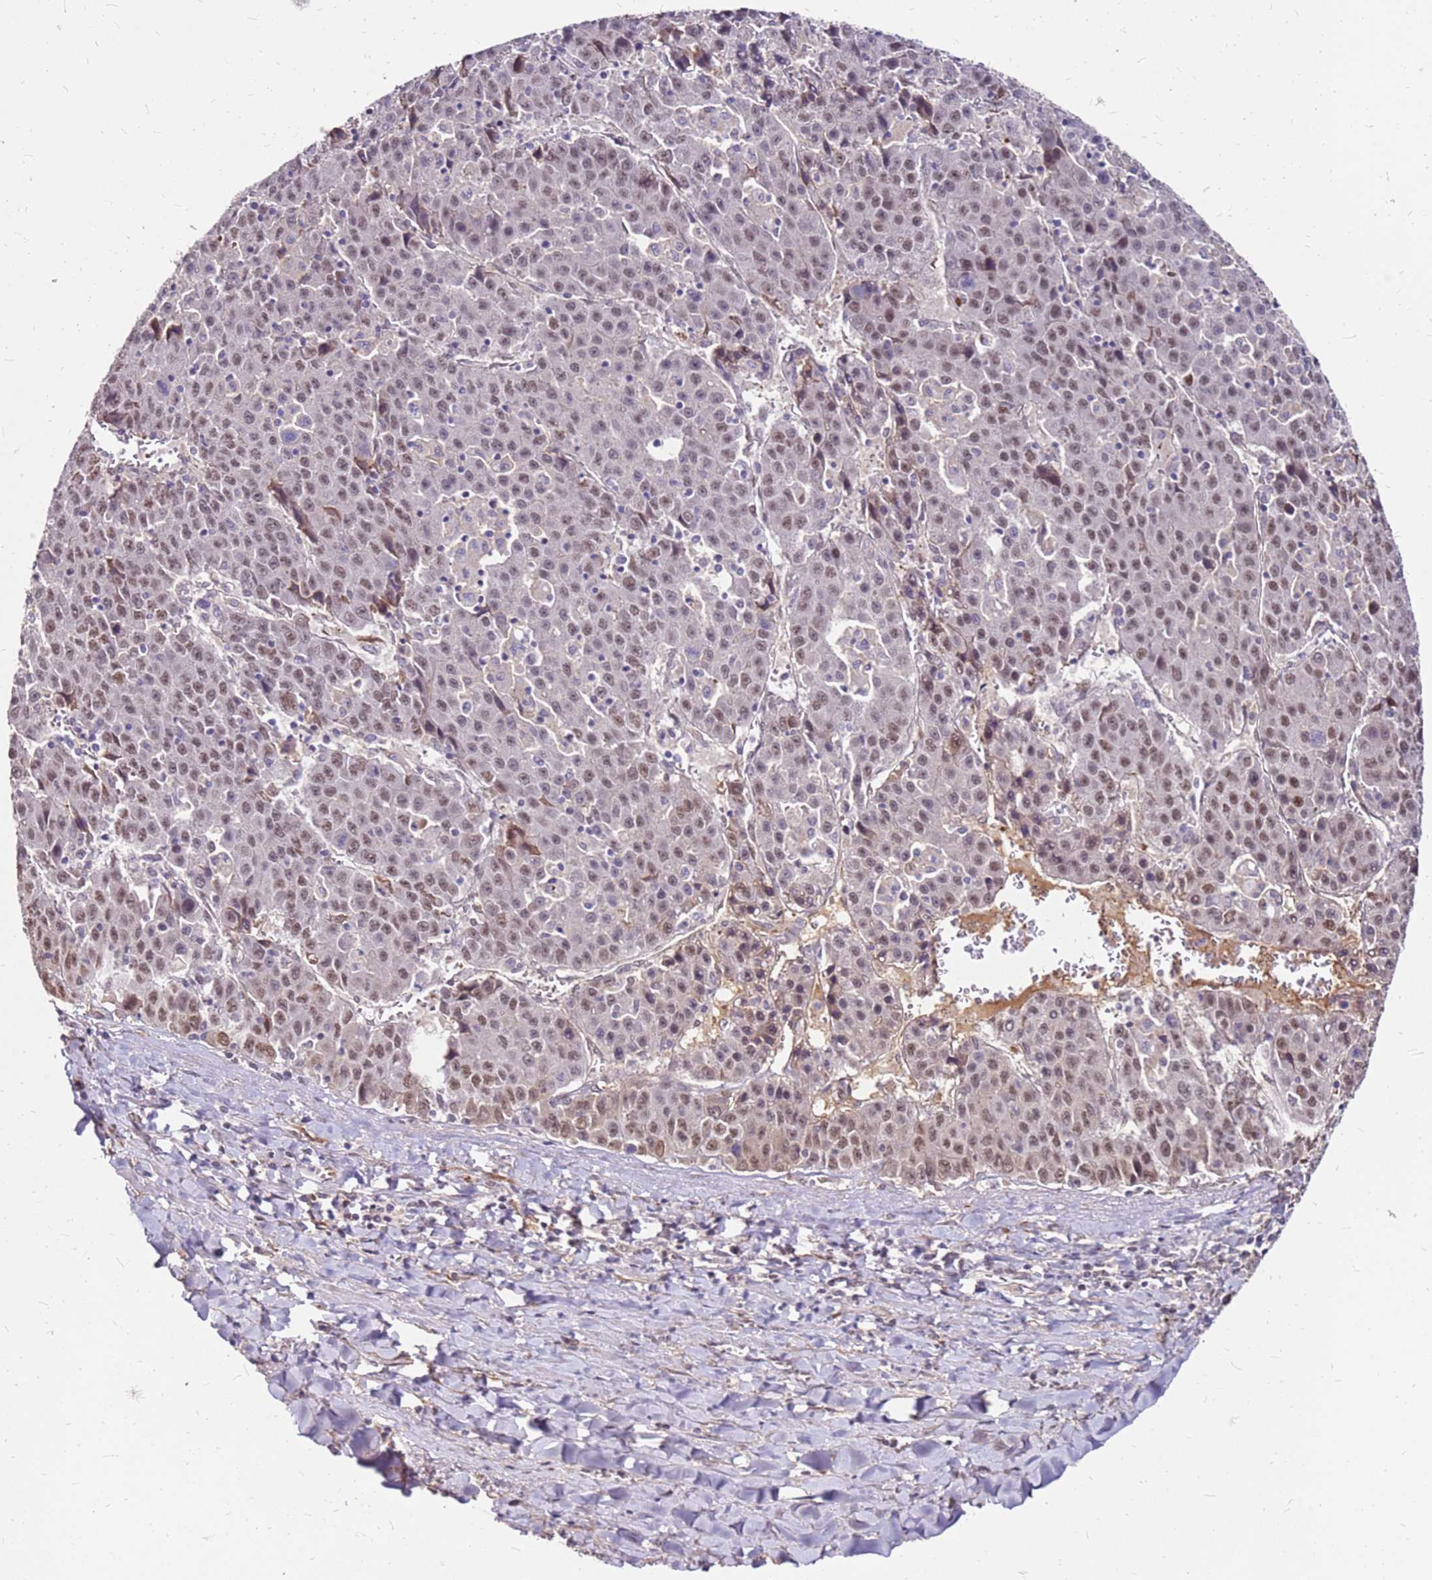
{"staining": {"intensity": "moderate", "quantity": ">75%", "location": "nuclear"}, "tissue": "liver cancer", "cell_type": "Tumor cells", "image_type": "cancer", "snomed": [{"axis": "morphology", "description": "Carcinoma, Hepatocellular, NOS"}, {"axis": "topography", "description": "Liver"}], "caption": "Protein staining exhibits moderate nuclear staining in about >75% of tumor cells in liver cancer.", "gene": "ALDH1A3", "patient": {"sex": "female", "age": 53}}